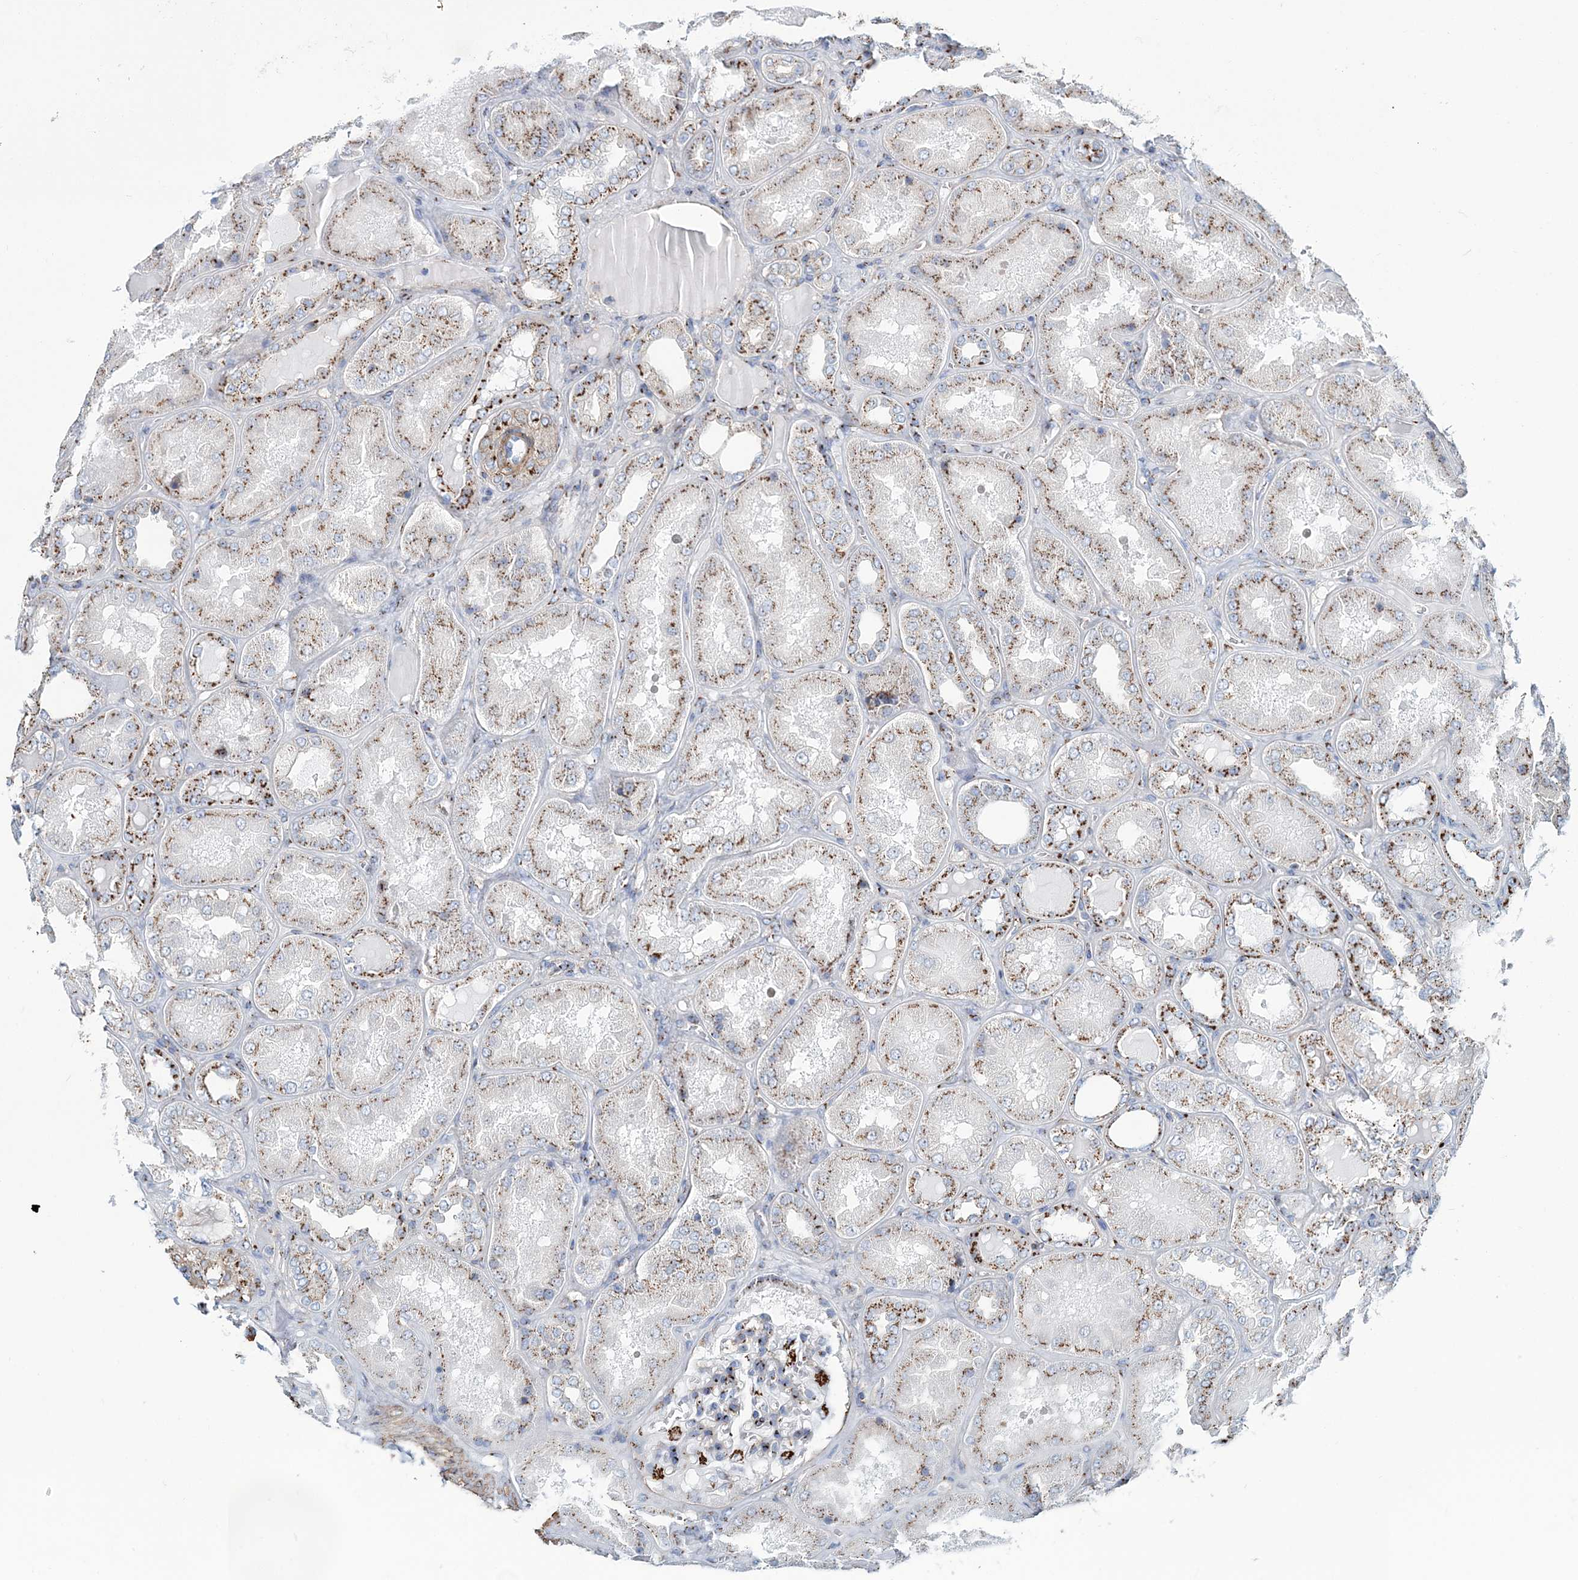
{"staining": {"intensity": "strong", "quantity": "25%-75%", "location": "cytoplasmic/membranous"}, "tissue": "kidney", "cell_type": "Cells in glomeruli", "image_type": "normal", "snomed": [{"axis": "morphology", "description": "Normal tissue, NOS"}, {"axis": "topography", "description": "Kidney"}], "caption": "Immunohistochemistry photomicrograph of benign kidney: kidney stained using immunohistochemistry reveals high levels of strong protein expression localized specifically in the cytoplasmic/membranous of cells in glomeruli, appearing as a cytoplasmic/membranous brown color.", "gene": "MAN1A2", "patient": {"sex": "female", "age": 56}}